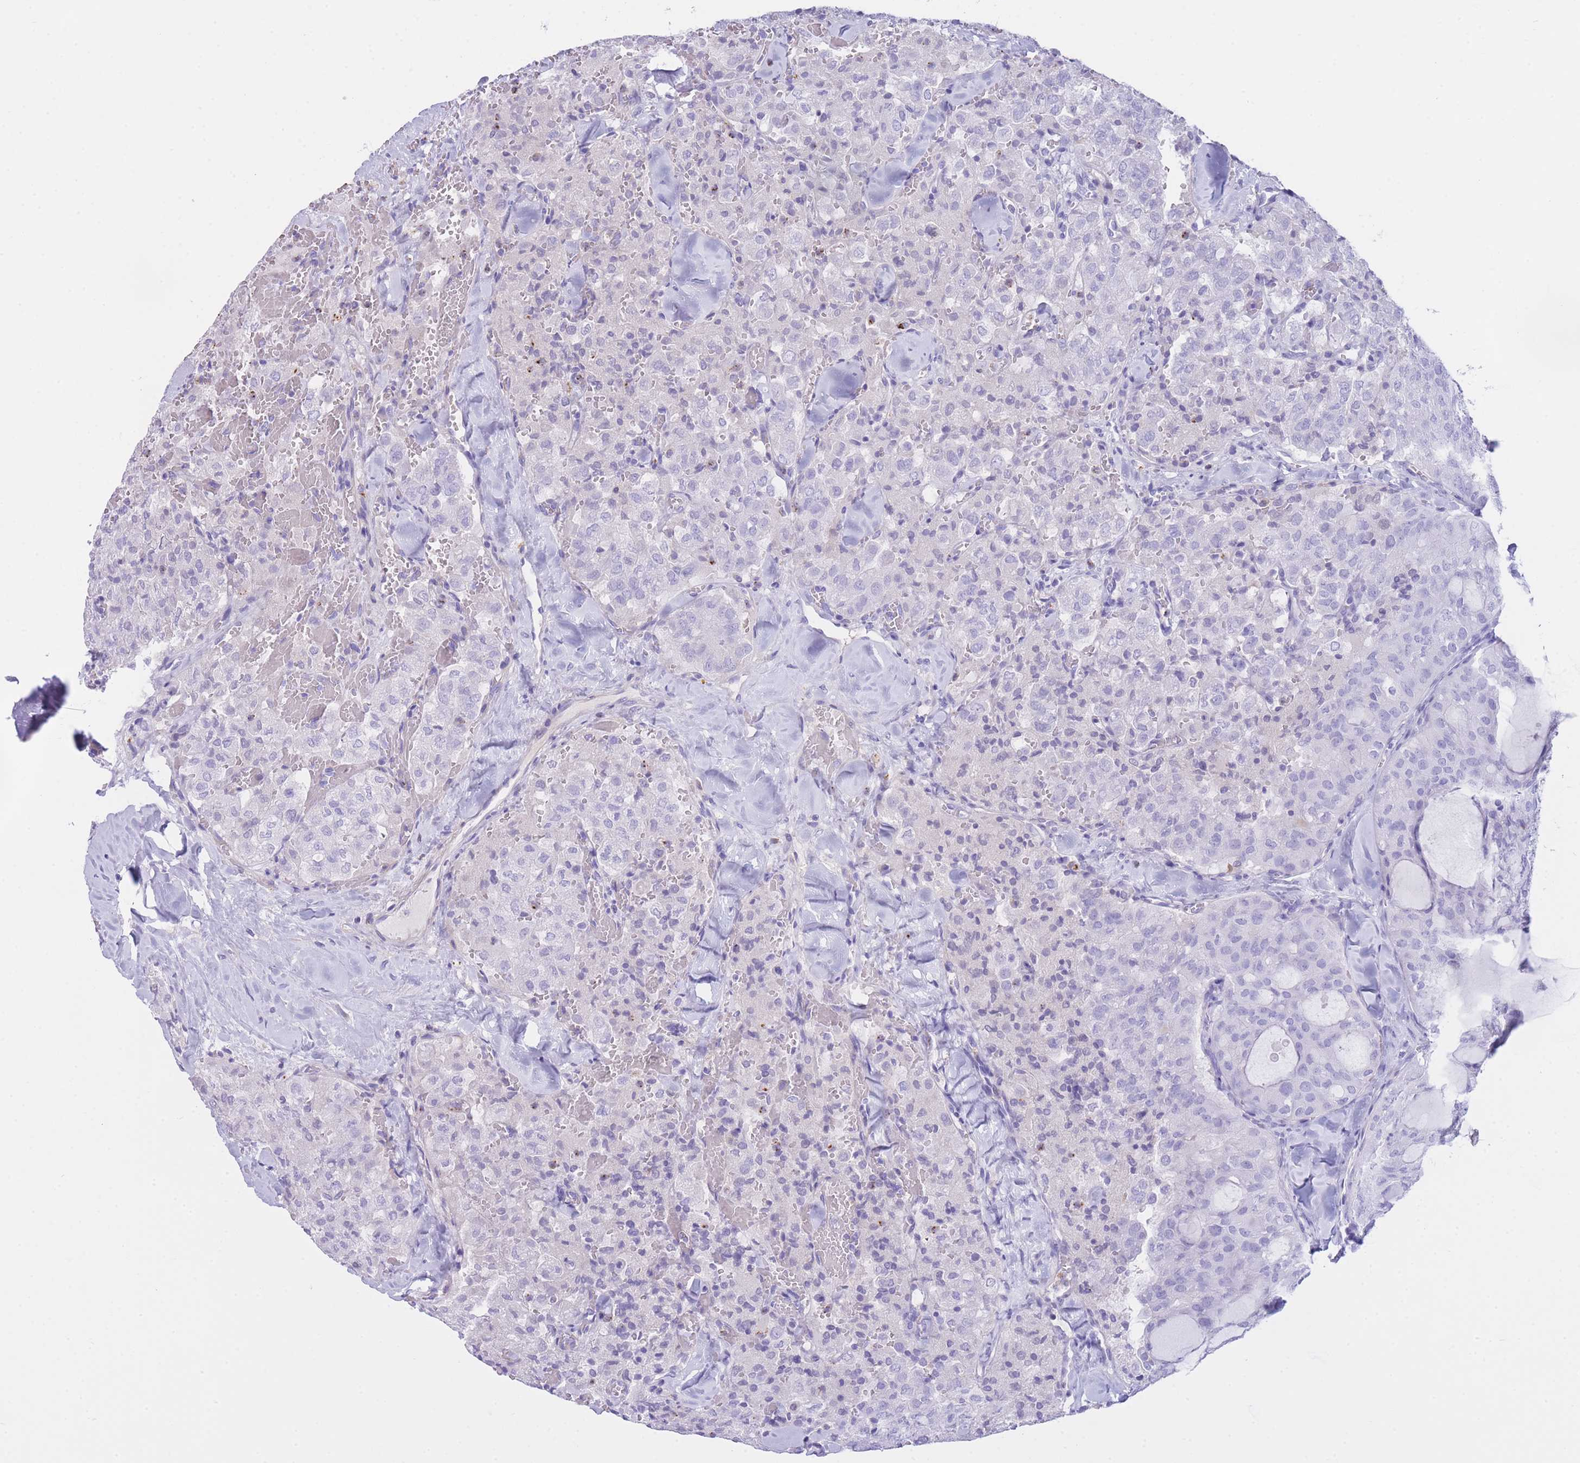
{"staining": {"intensity": "negative", "quantity": "none", "location": "none"}, "tissue": "thyroid cancer", "cell_type": "Tumor cells", "image_type": "cancer", "snomed": [{"axis": "morphology", "description": "Follicular adenoma carcinoma, NOS"}, {"axis": "topography", "description": "Thyroid gland"}], "caption": "A photomicrograph of human thyroid cancer (follicular adenoma carcinoma) is negative for staining in tumor cells.", "gene": "PLBD1", "patient": {"sex": "male", "age": 75}}